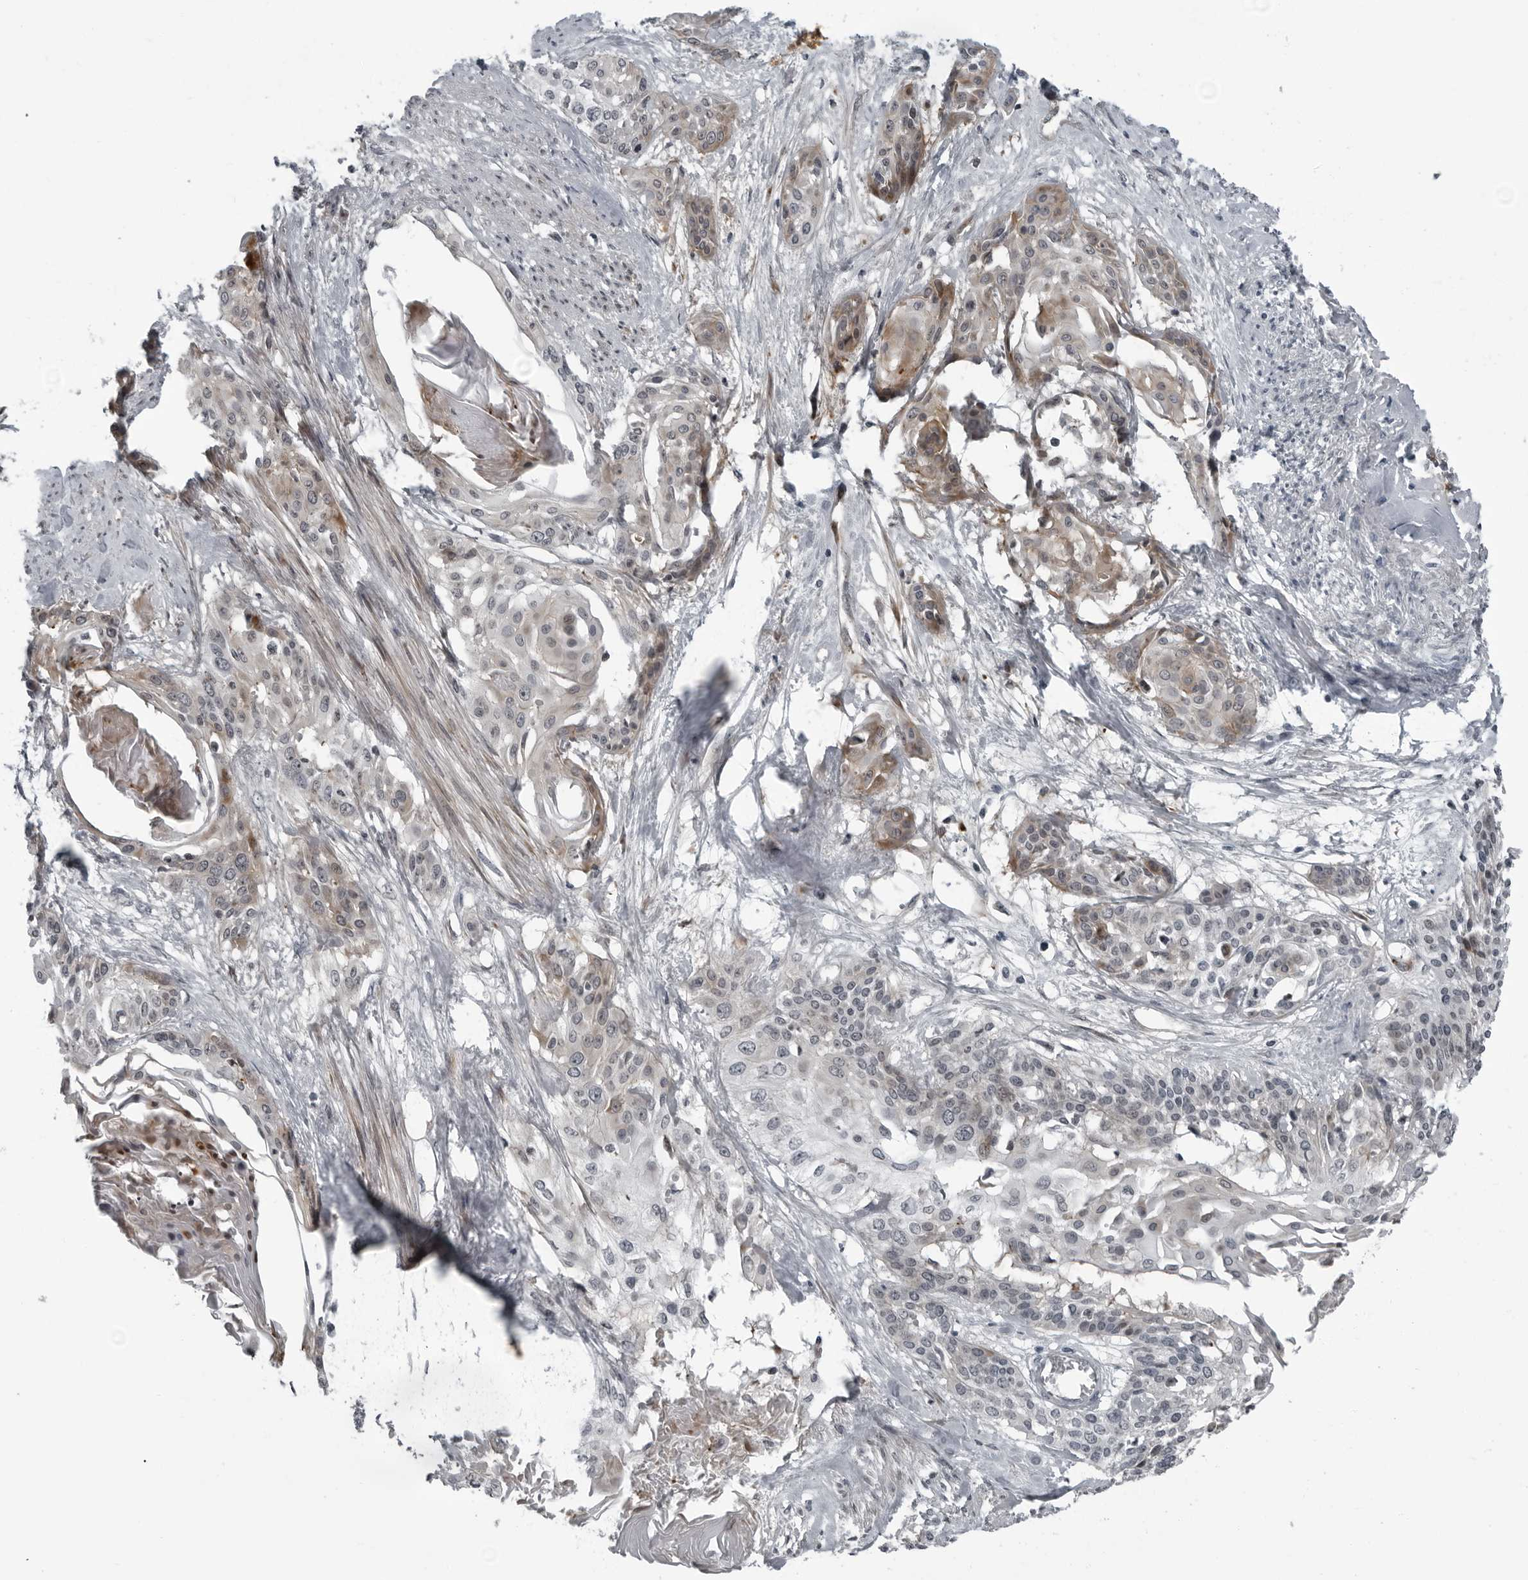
{"staining": {"intensity": "weak", "quantity": "25%-75%", "location": "cytoplasmic/membranous"}, "tissue": "cervical cancer", "cell_type": "Tumor cells", "image_type": "cancer", "snomed": [{"axis": "morphology", "description": "Squamous cell carcinoma, NOS"}, {"axis": "topography", "description": "Cervix"}], "caption": "Tumor cells display weak cytoplasmic/membranous expression in about 25%-75% of cells in squamous cell carcinoma (cervical).", "gene": "FAM102B", "patient": {"sex": "female", "age": 57}}